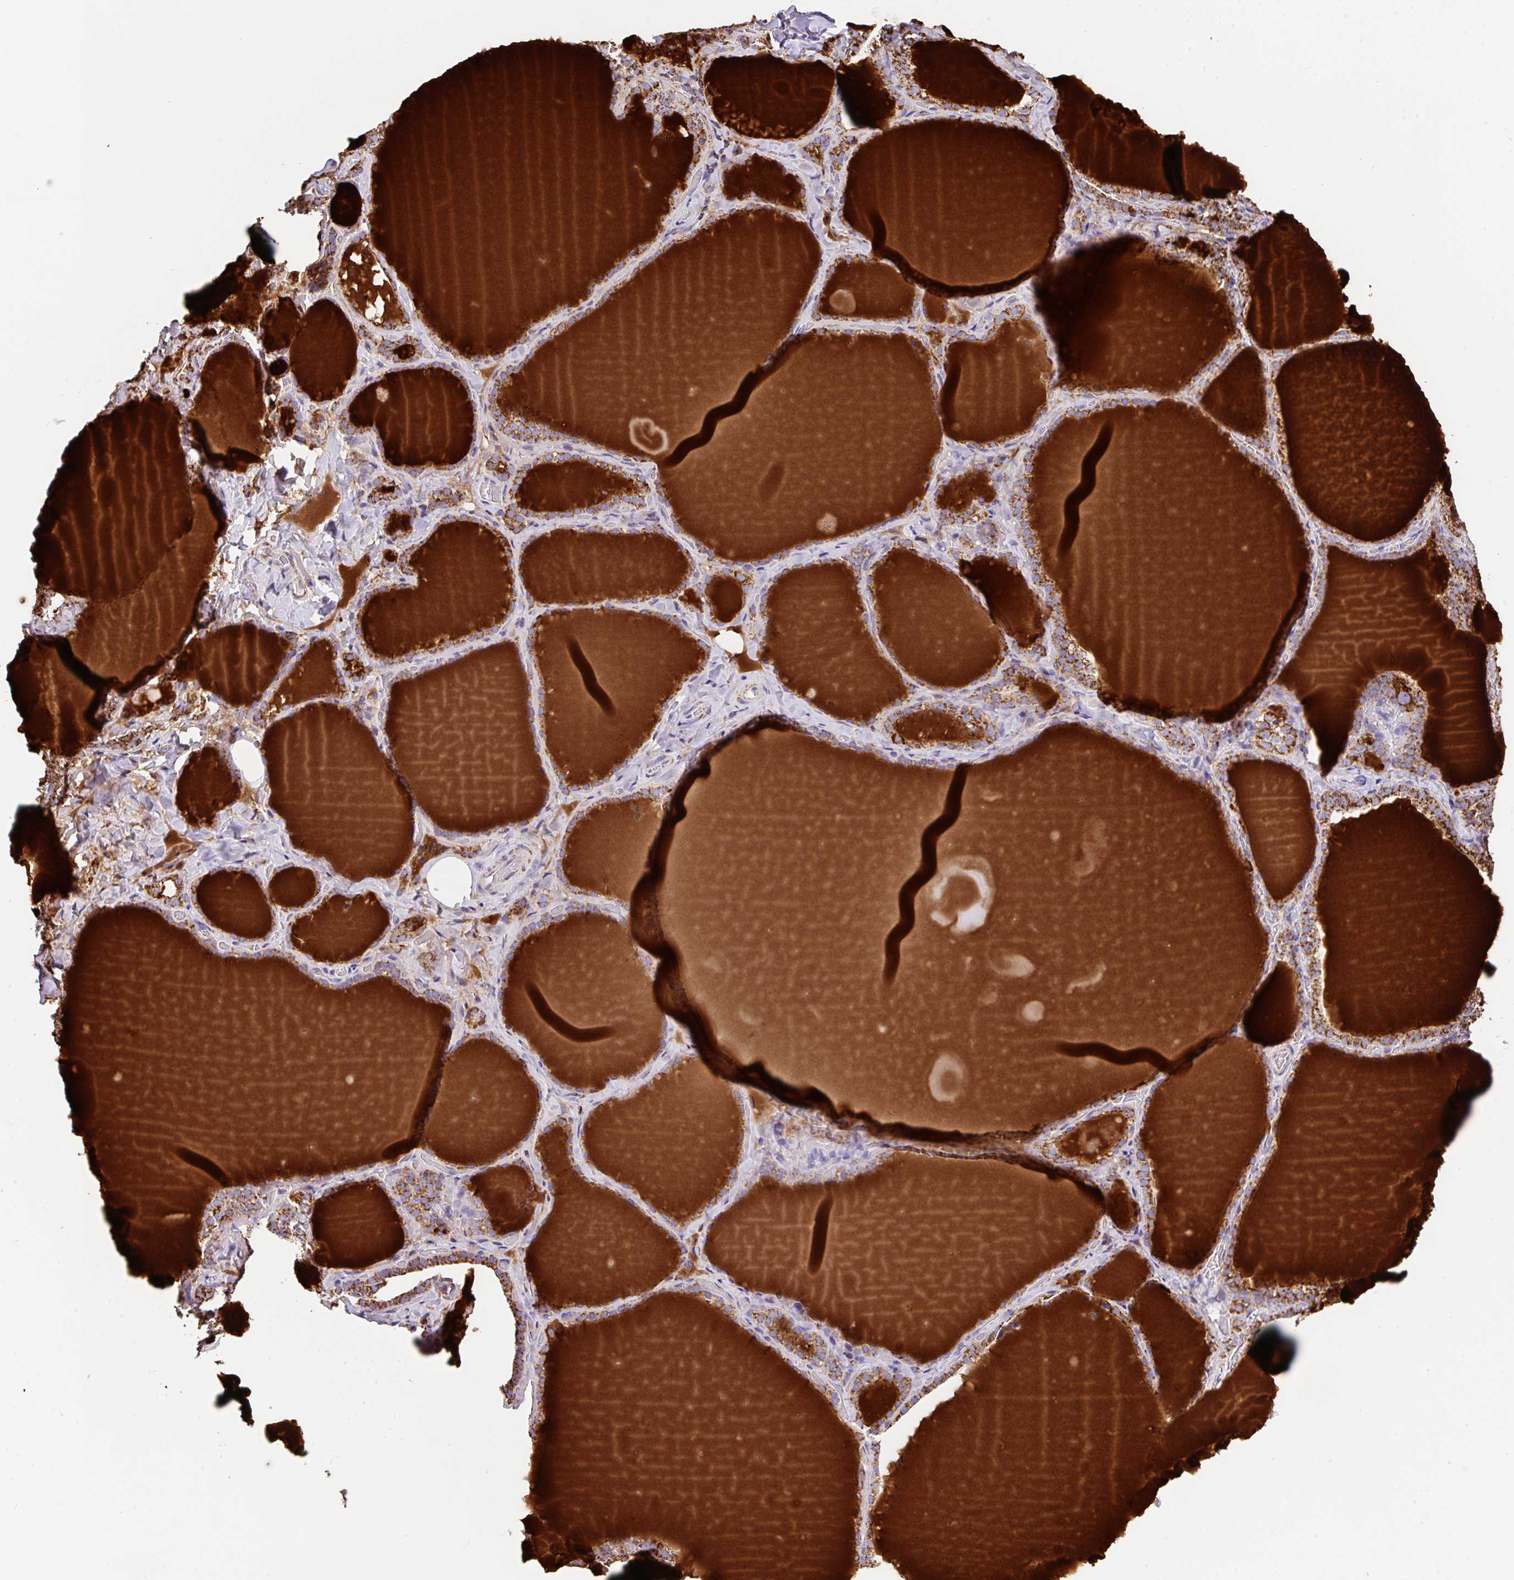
{"staining": {"intensity": "moderate", "quantity": ">75%", "location": "cytoplasmic/membranous"}, "tissue": "thyroid gland", "cell_type": "Glandular cells", "image_type": "normal", "snomed": [{"axis": "morphology", "description": "Normal tissue, NOS"}, {"axis": "topography", "description": "Thyroid gland"}], "caption": "Immunohistochemical staining of benign thyroid gland displays >75% levels of moderate cytoplasmic/membranous protein staining in about >75% of glandular cells. Using DAB (brown) and hematoxylin (blue) stains, captured at high magnification using brightfield microscopy.", "gene": "ANKRD33B", "patient": {"sex": "female", "age": 22}}